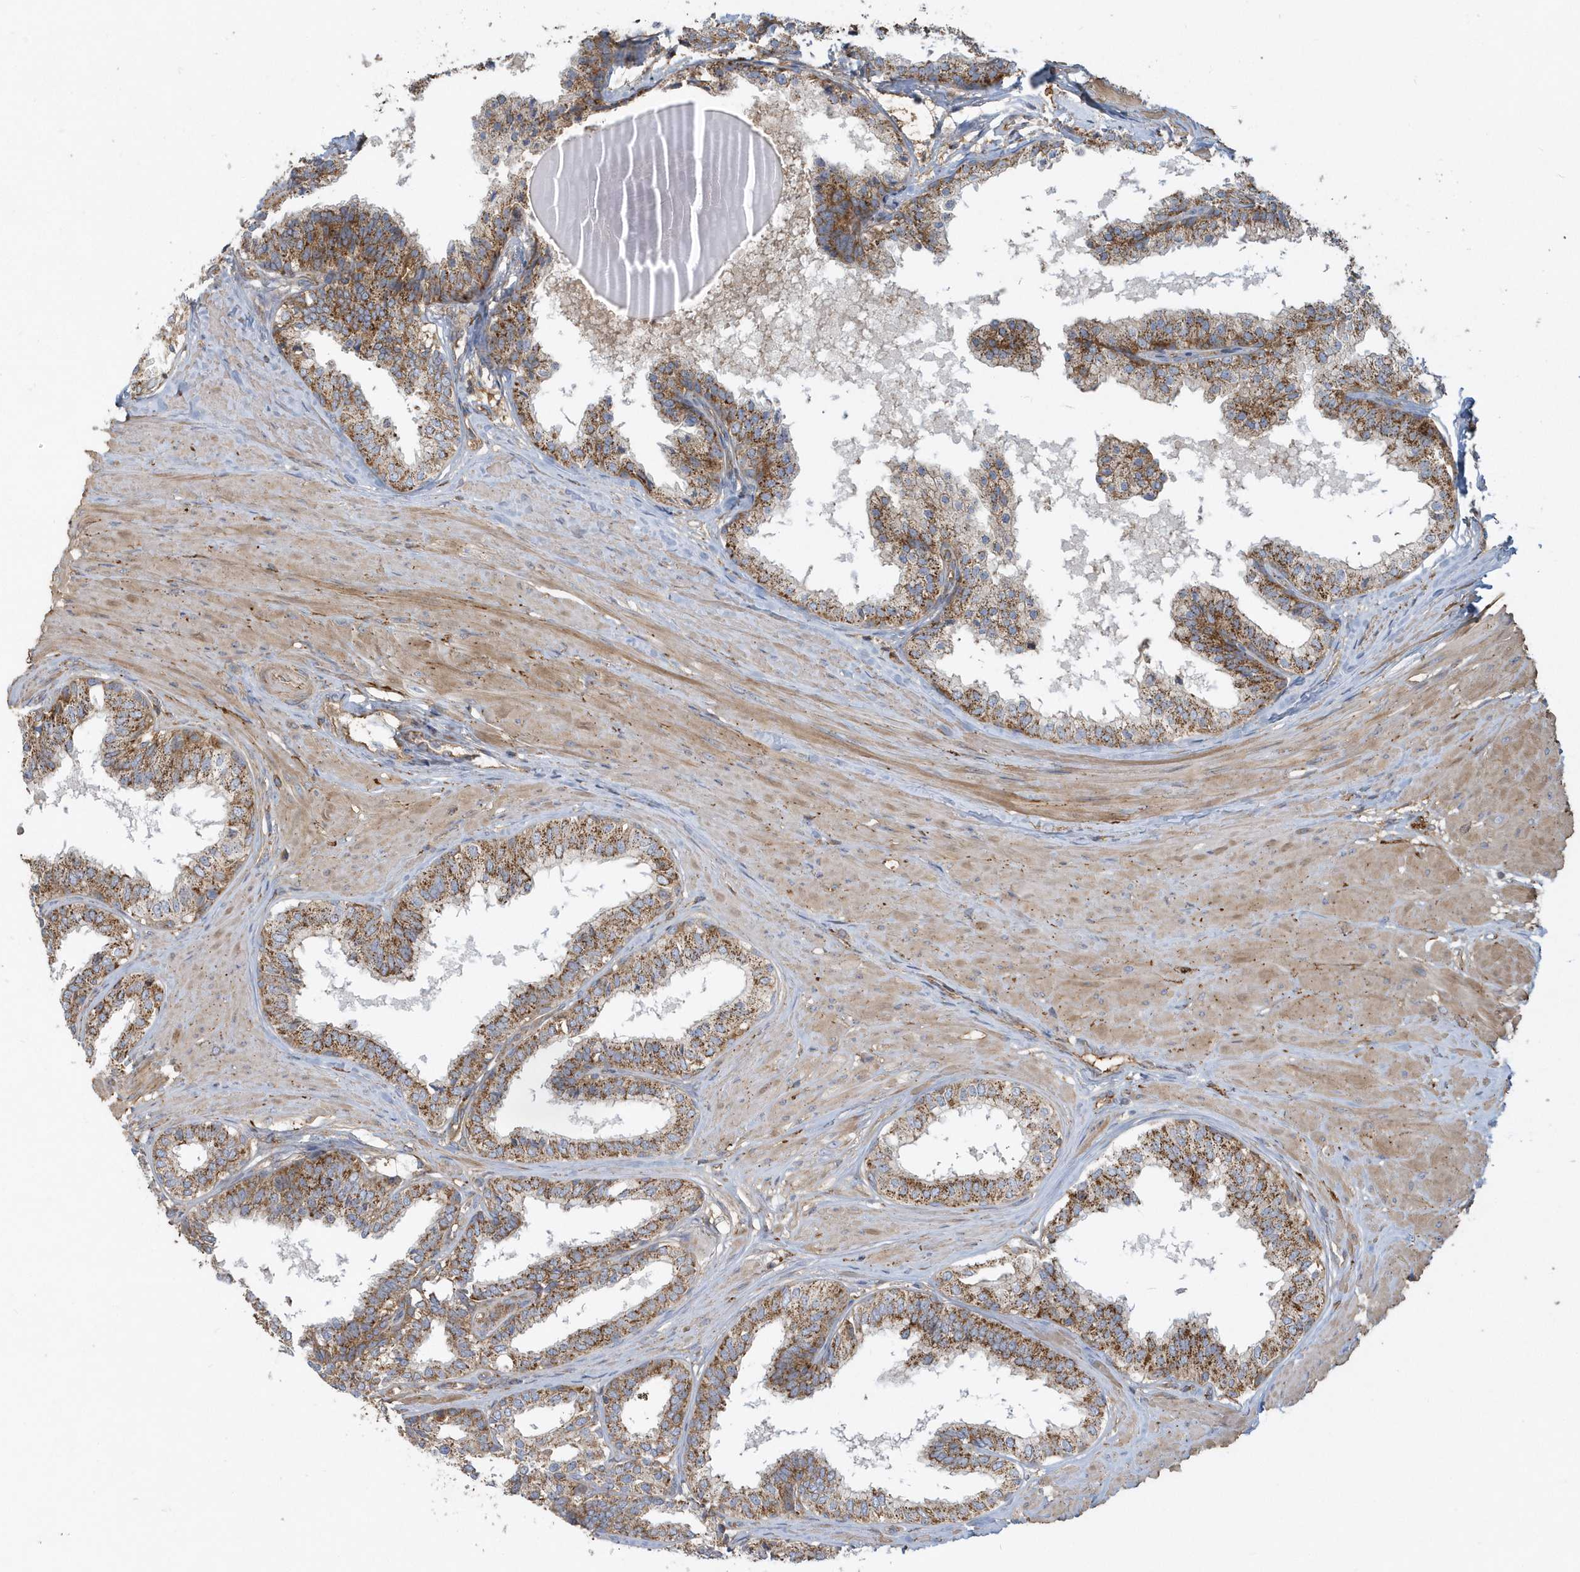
{"staining": {"intensity": "moderate", "quantity": "25%-75%", "location": "cytoplasmic/membranous"}, "tissue": "prostate", "cell_type": "Glandular cells", "image_type": "normal", "snomed": [{"axis": "morphology", "description": "Normal tissue, NOS"}, {"axis": "topography", "description": "Prostate"}], "caption": "Approximately 25%-75% of glandular cells in unremarkable human prostate demonstrate moderate cytoplasmic/membranous protein staining as visualized by brown immunohistochemical staining.", "gene": "TRAIP", "patient": {"sex": "male", "age": 48}}